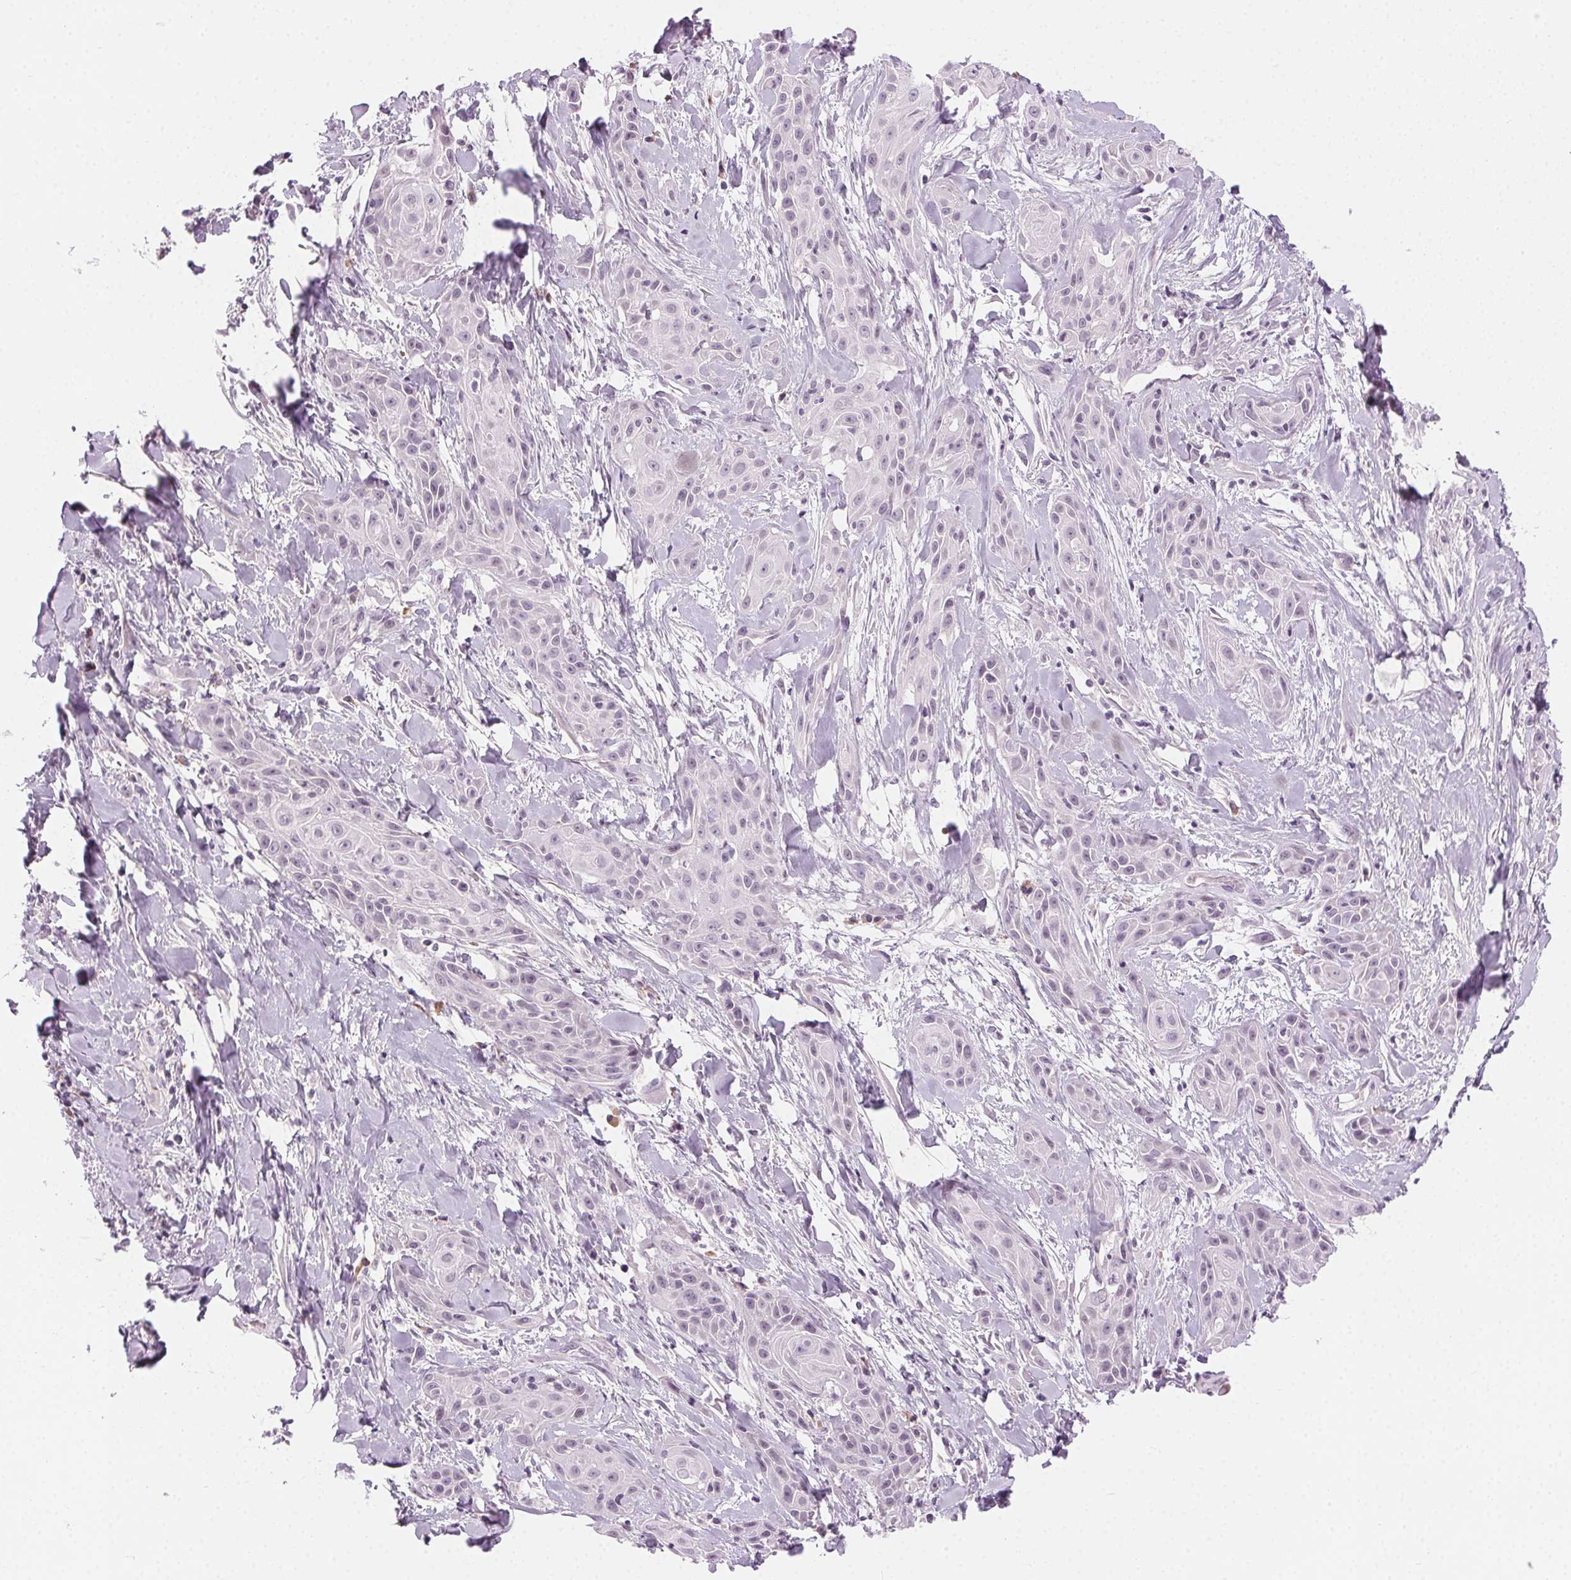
{"staining": {"intensity": "negative", "quantity": "none", "location": "none"}, "tissue": "skin cancer", "cell_type": "Tumor cells", "image_type": "cancer", "snomed": [{"axis": "morphology", "description": "Squamous cell carcinoma, NOS"}, {"axis": "topography", "description": "Skin"}, {"axis": "topography", "description": "Anal"}], "caption": "This micrograph is of squamous cell carcinoma (skin) stained with immunohistochemistry (IHC) to label a protein in brown with the nuclei are counter-stained blue. There is no positivity in tumor cells.", "gene": "HSF5", "patient": {"sex": "male", "age": 64}}